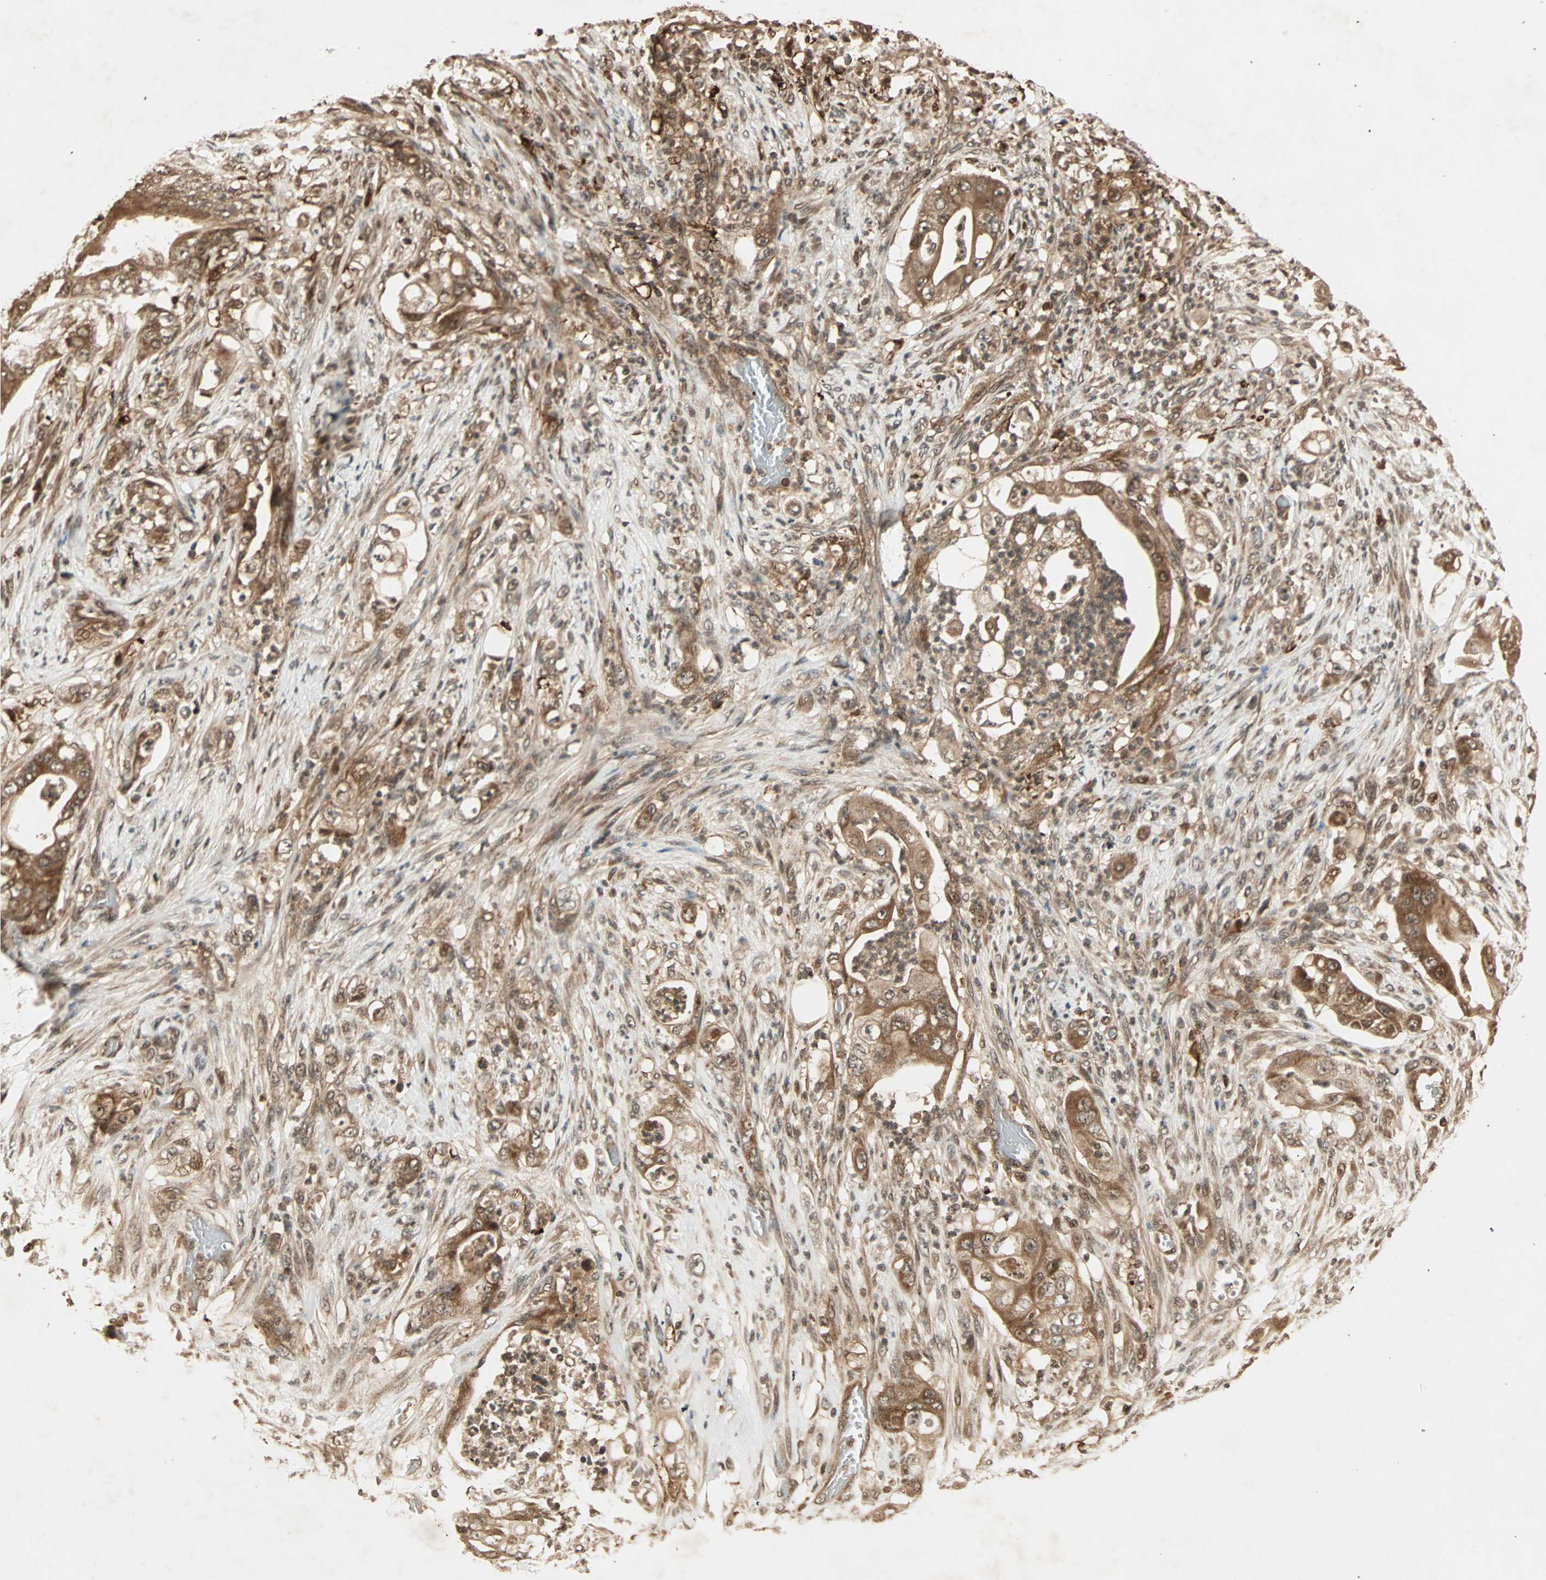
{"staining": {"intensity": "moderate", "quantity": ">75%", "location": "cytoplasmic/membranous"}, "tissue": "stomach cancer", "cell_type": "Tumor cells", "image_type": "cancer", "snomed": [{"axis": "morphology", "description": "Adenocarcinoma, NOS"}, {"axis": "topography", "description": "Stomach"}], "caption": "Moderate cytoplasmic/membranous protein expression is appreciated in about >75% of tumor cells in adenocarcinoma (stomach).", "gene": "RFFL", "patient": {"sex": "female", "age": 73}}